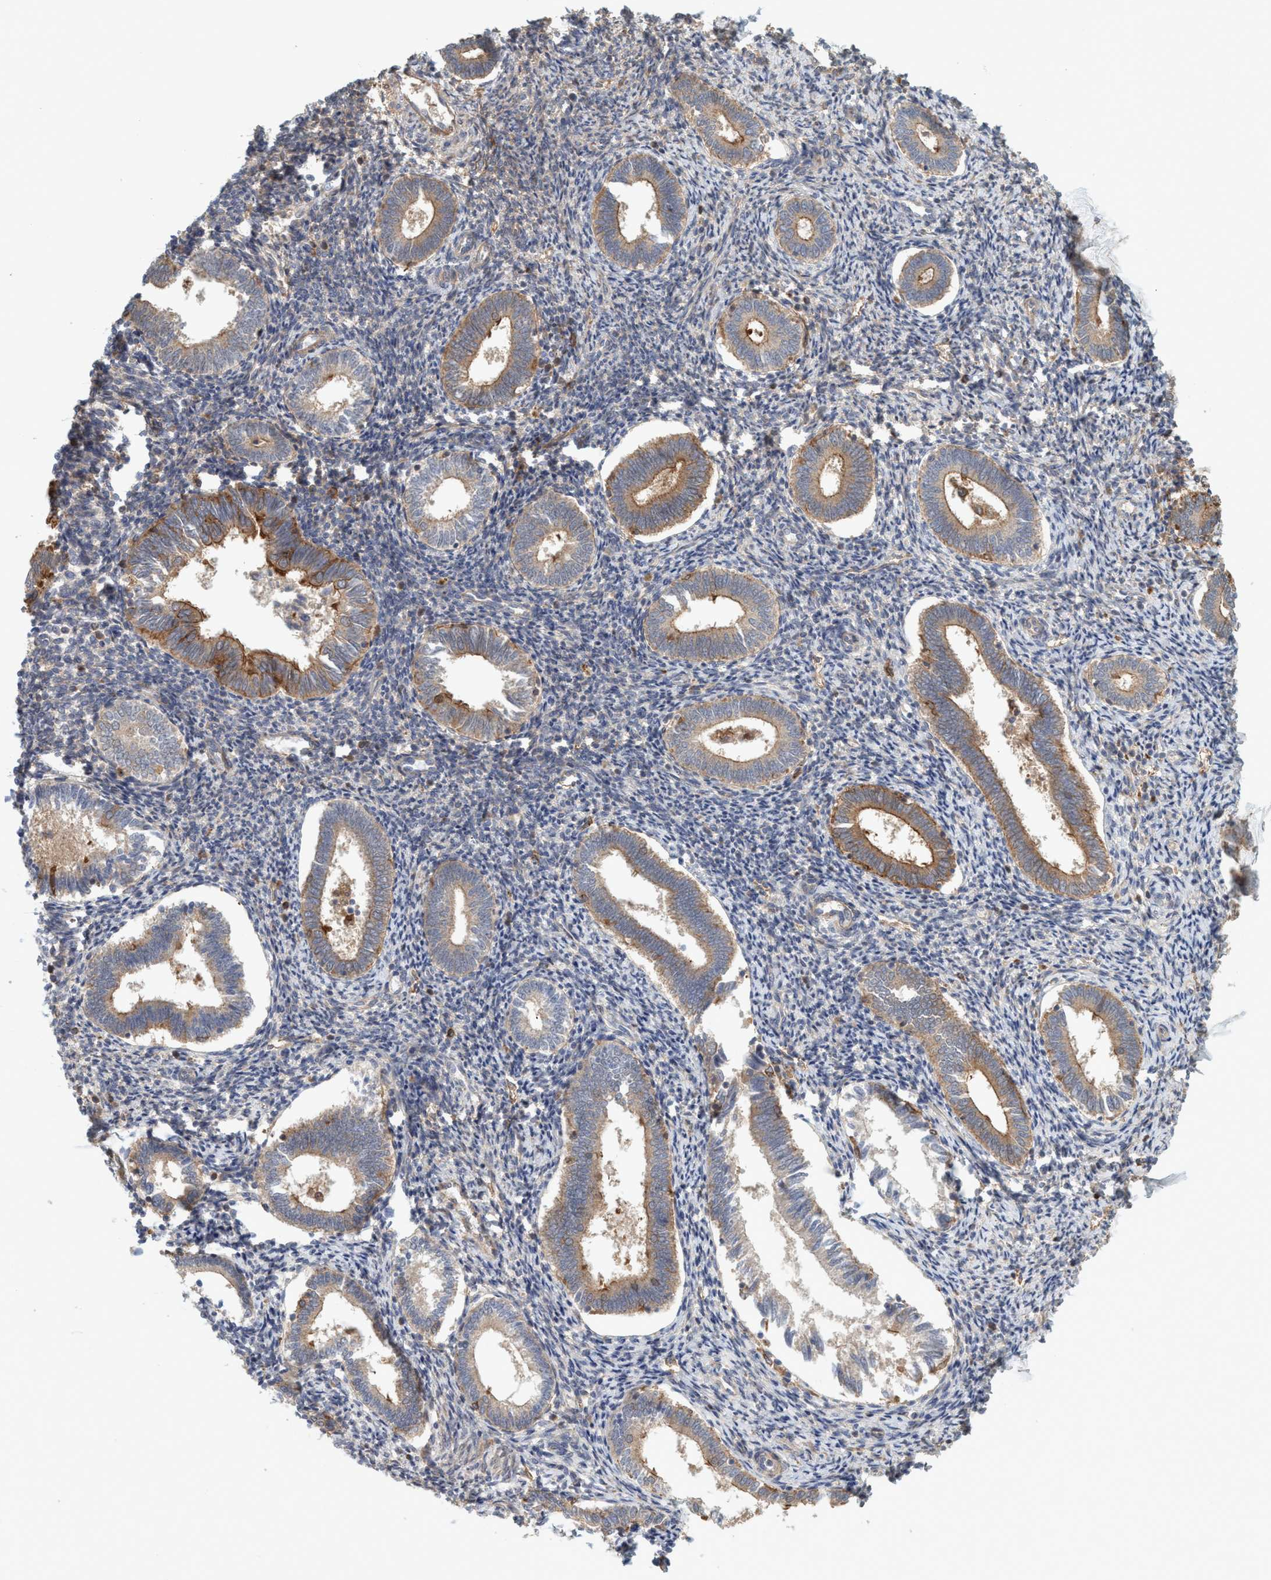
{"staining": {"intensity": "moderate", "quantity": "25%-75%", "location": "cytoplasmic/membranous"}, "tissue": "endometrium", "cell_type": "Cells in endometrial stroma", "image_type": "normal", "snomed": [{"axis": "morphology", "description": "Normal tissue, NOS"}, {"axis": "topography", "description": "Endometrium"}], "caption": "This photomicrograph reveals benign endometrium stained with immunohistochemistry to label a protein in brown. The cytoplasmic/membranous of cells in endometrial stroma show moderate positivity for the protein. Nuclei are counter-stained blue.", "gene": "SPECC1", "patient": {"sex": "female", "age": 41}}